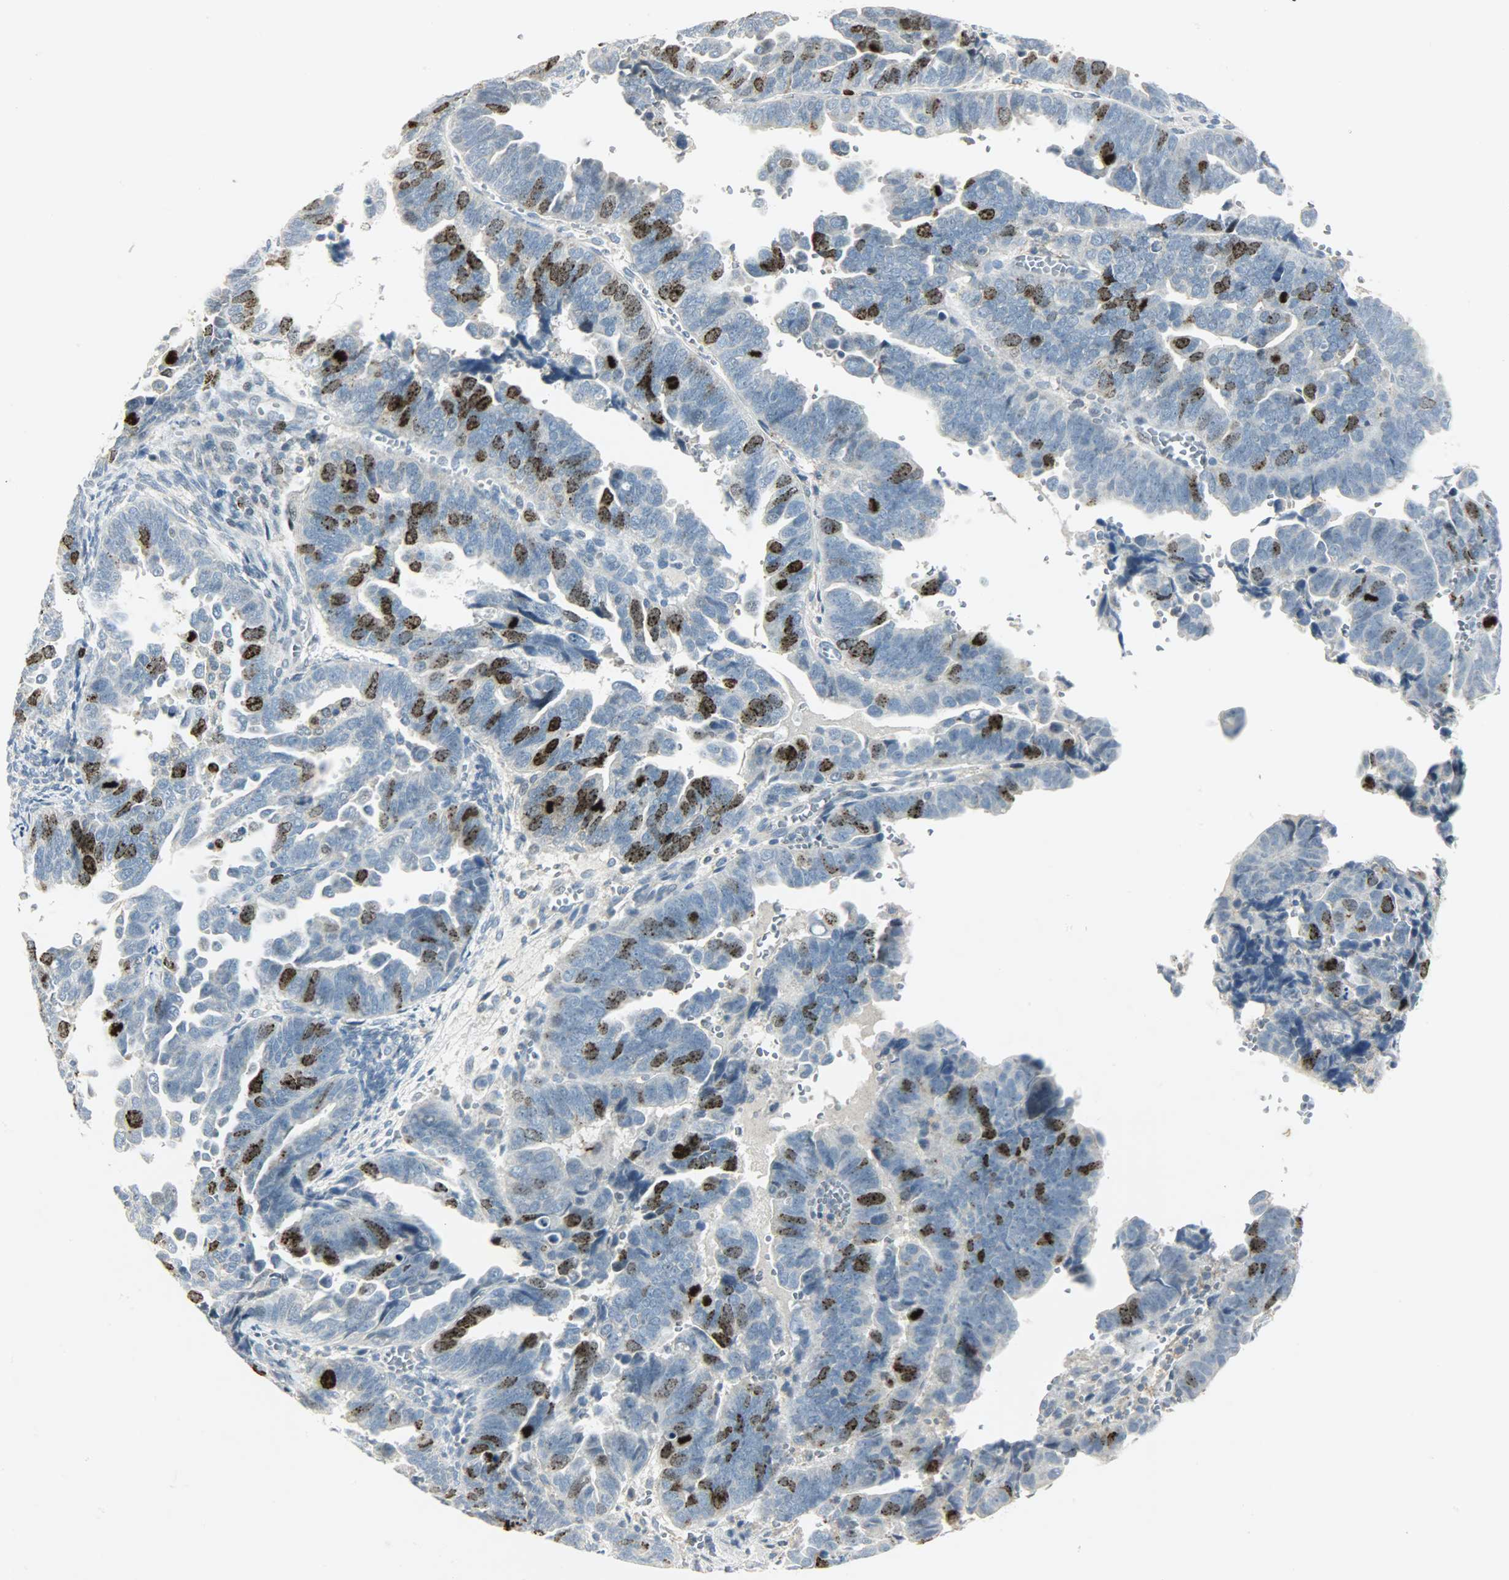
{"staining": {"intensity": "strong", "quantity": "25%-75%", "location": "nuclear"}, "tissue": "endometrial cancer", "cell_type": "Tumor cells", "image_type": "cancer", "snomed": [{"axis": "morphology", "description": "Adenocarcinoma, NOS"}, {"axis": "topography", "description": "Endometrium"}], "caption": "Strong nuclear protein staining is identified in about 25%-75% of tumor cells in endometrial cancer (adenocarcinoma).", "gene": "AURKB", "patient": {"sex": "female", "age": 75}}